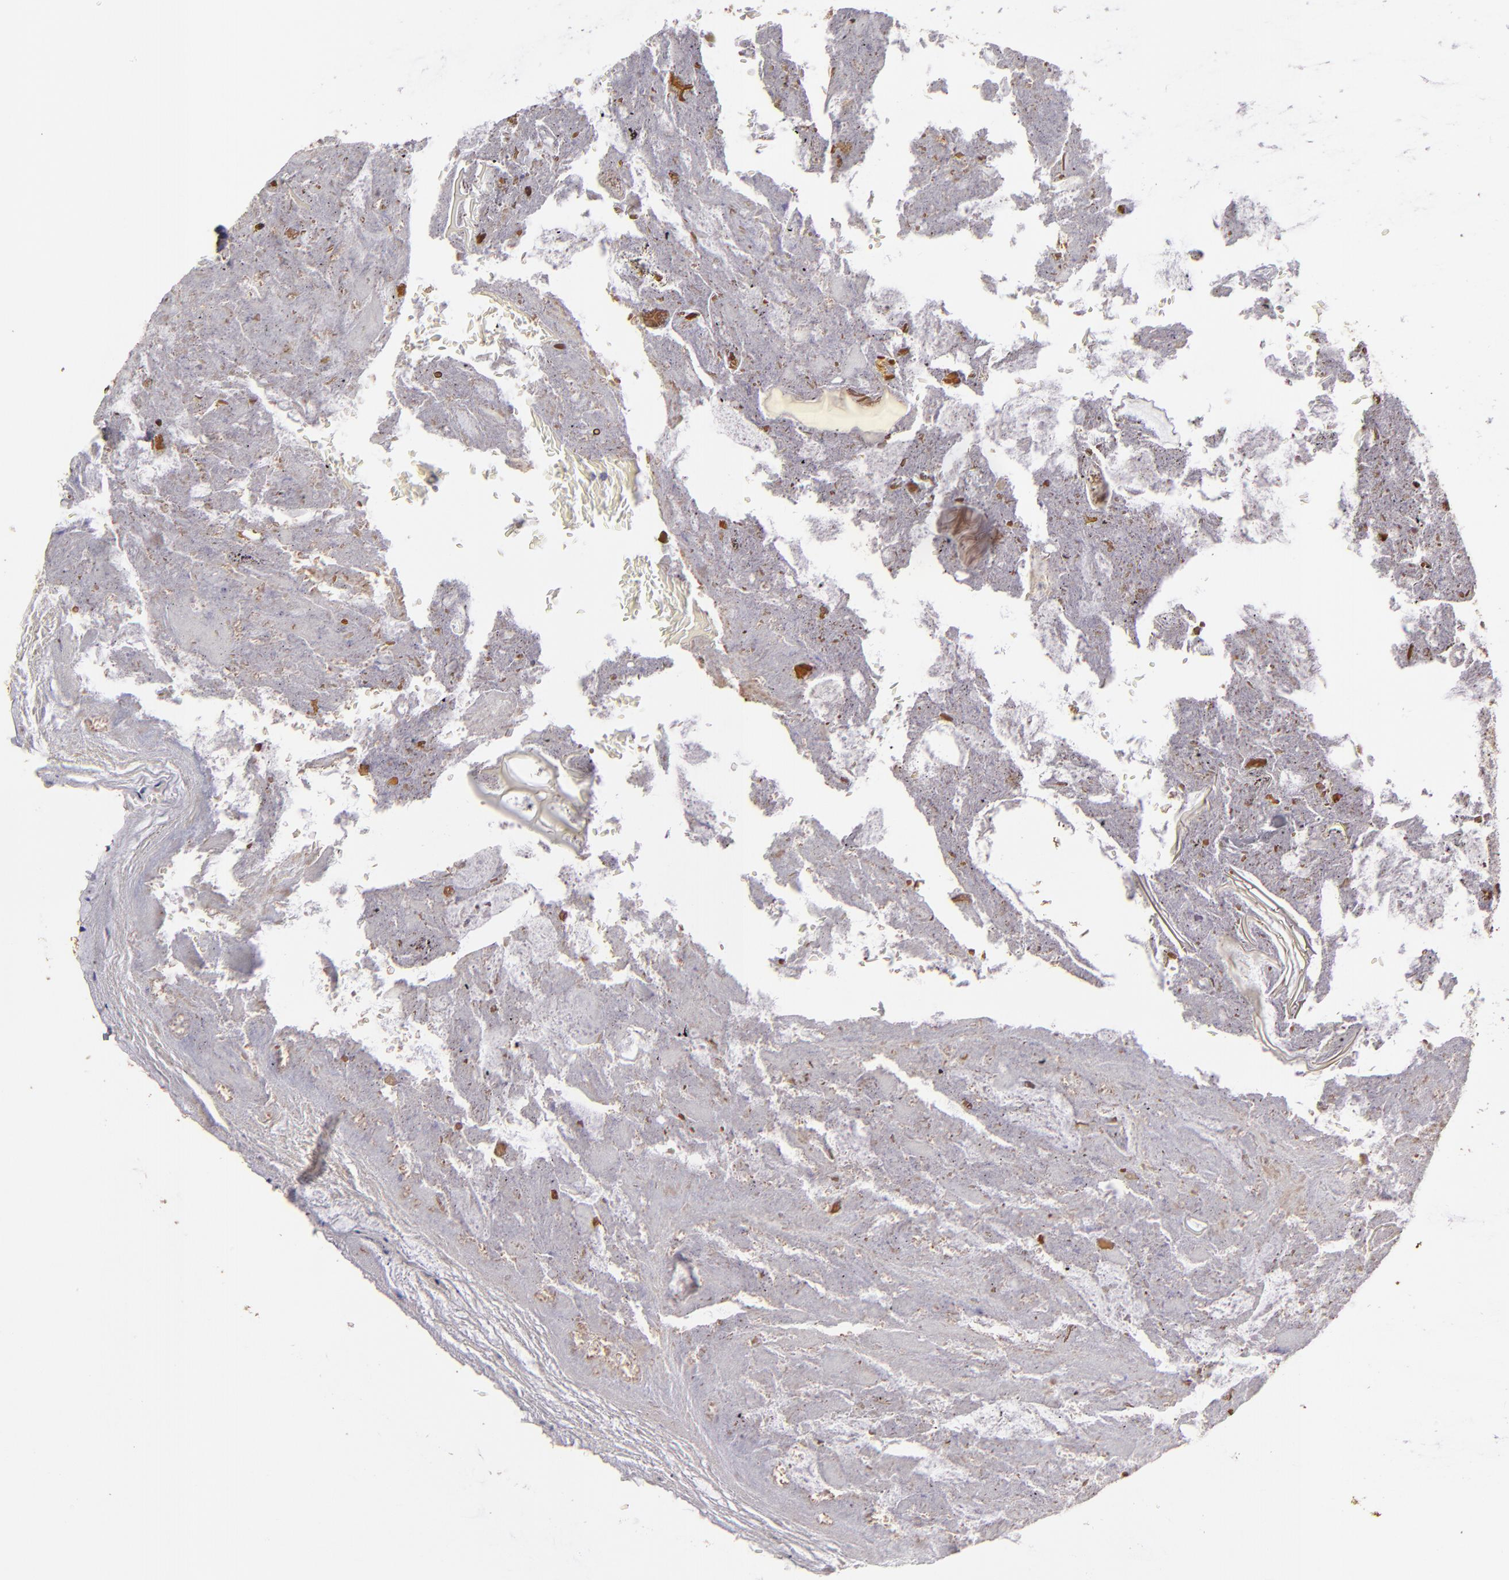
{"staining": {"intensity": "moderate", "quantity": ">75%", "location": "cytoplasmic/membranous"}, "tissue": "appendix", "cell_type": "Glandular cells", "image_type": "normal", "snomed": [{"axis": "morphology", "description": "Normal tissue, NOS"}, {"axis": "topography", "description": "Appendix"}], "caption": "Normal appendix reveals moderate cytoplasmic/membranous positivity in about >75% of glandular cells, visualized by immunohistochemistry. (IHC, brightfield microscopy, high magnification).", "gene": "PGRMC1", "patient": {"sex": "female", "age": 10}}